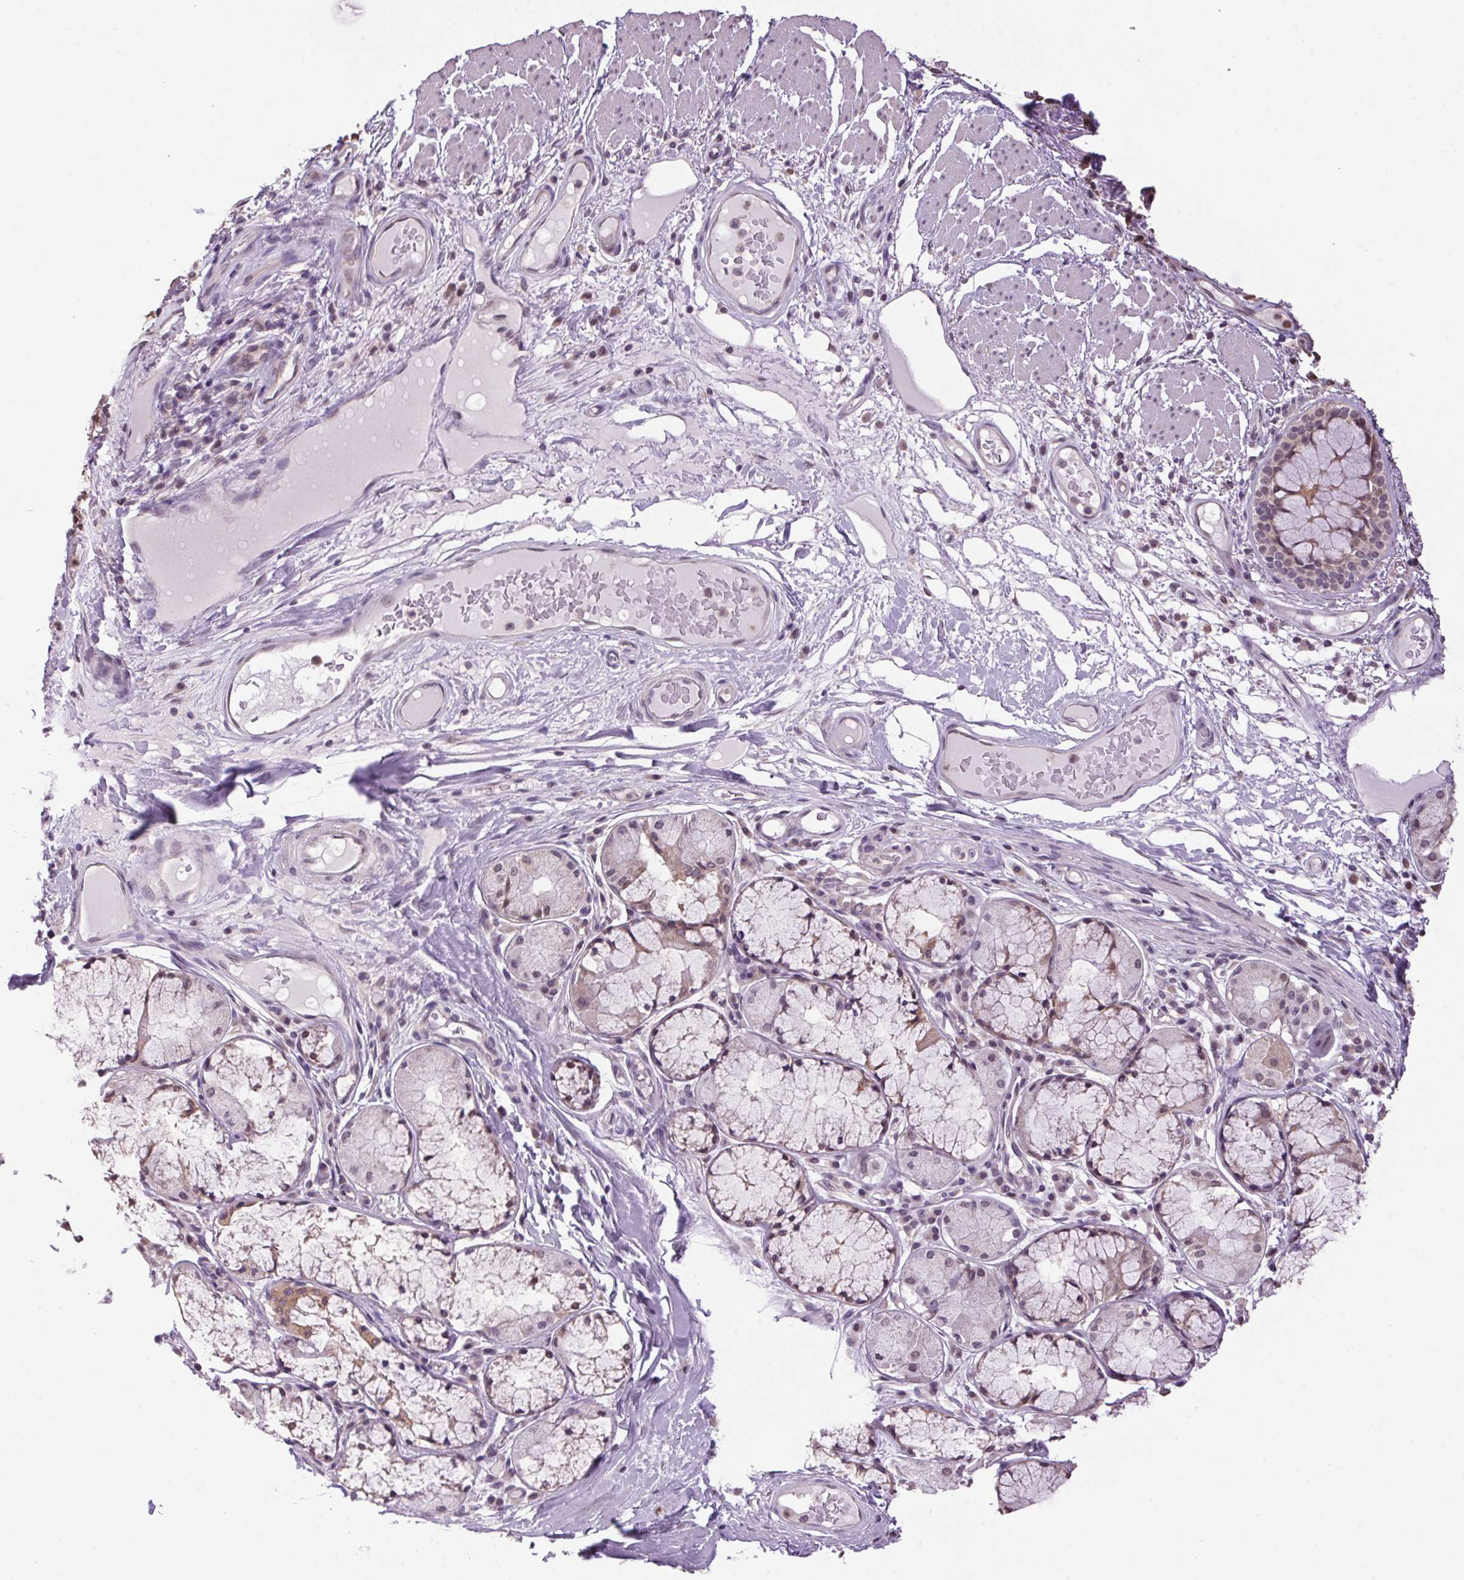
{"staining": {"intensity": "weak", "quantity": "25%-75%", "location": "nuclear"}, "tissue": "adipose tissue", "cell_type": "Adipocytes", "image_type": "normal", "snomed": [{"axis": "morphology", "description": "Normal tissue, NOS"}, {"axis": "topography", "description": "Cartilage tissue"}, {"axis": "topography", "description": "Bronchus"}], "caption": "Adipose tissue stained for a protein shows weak nuclear positivity in adipocytes. Nuclei are stained in blue.", "gene": "VWA3B", "patient": {"sex": "male", "age": 64}}